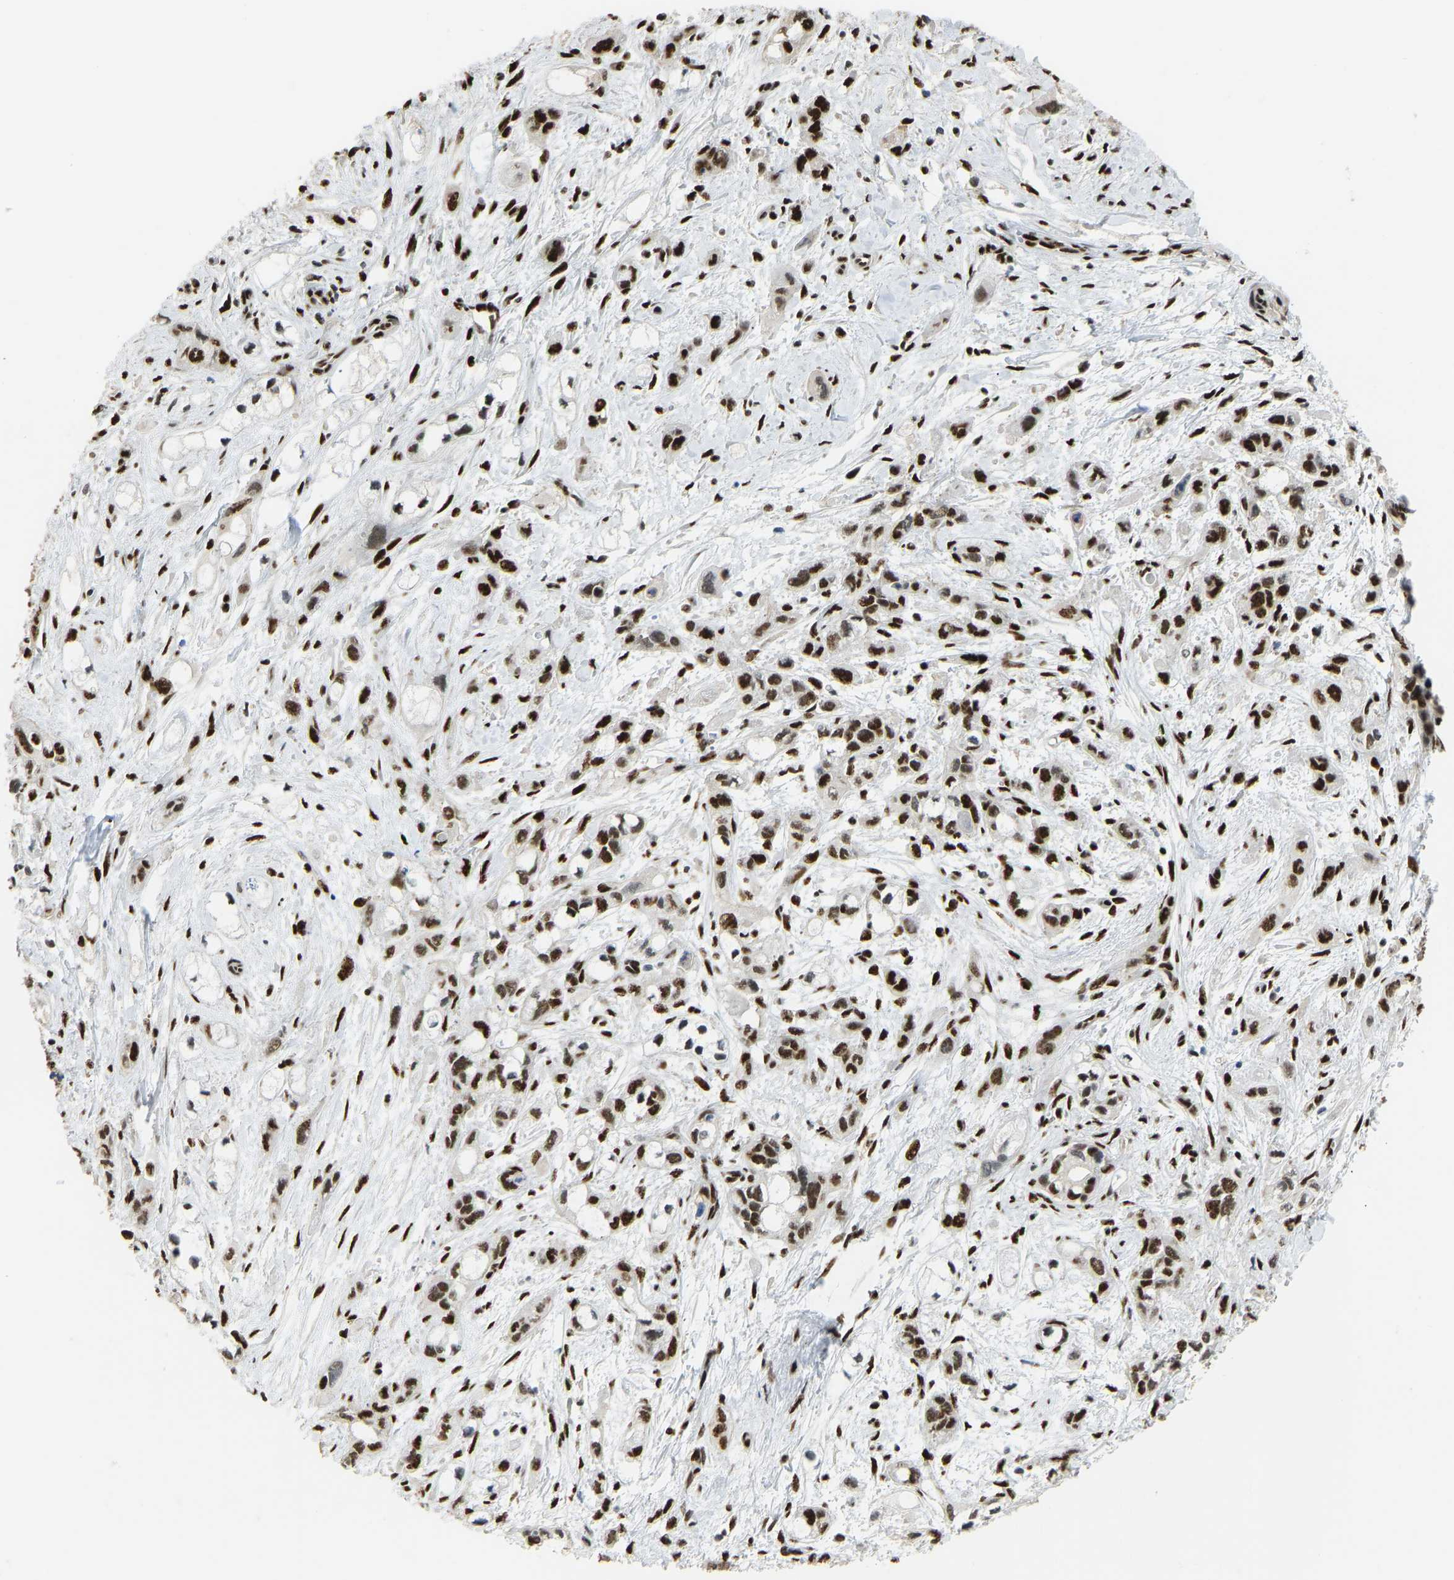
{"staining": {"intensity": "strong", "quantity": ">75%", "location": "nuclear"}, "tissue": "pancreatic cancer", "cell_type": "Tumor cells", "image_type": "cancer", "snomed": [{"axis": "morphology", "description": "Adenocarcinoma, NOS"}, {"axis": "topography", "description": "Pancreas"}], "caption": "The photomicrograph displays immunohistochemical staining of pancreatic cancer. There is strong nuclear staining is identified in about >75% of tumor cells.", "gene": "FOXK1", "patient": {"sex": "male", "age": 74}}